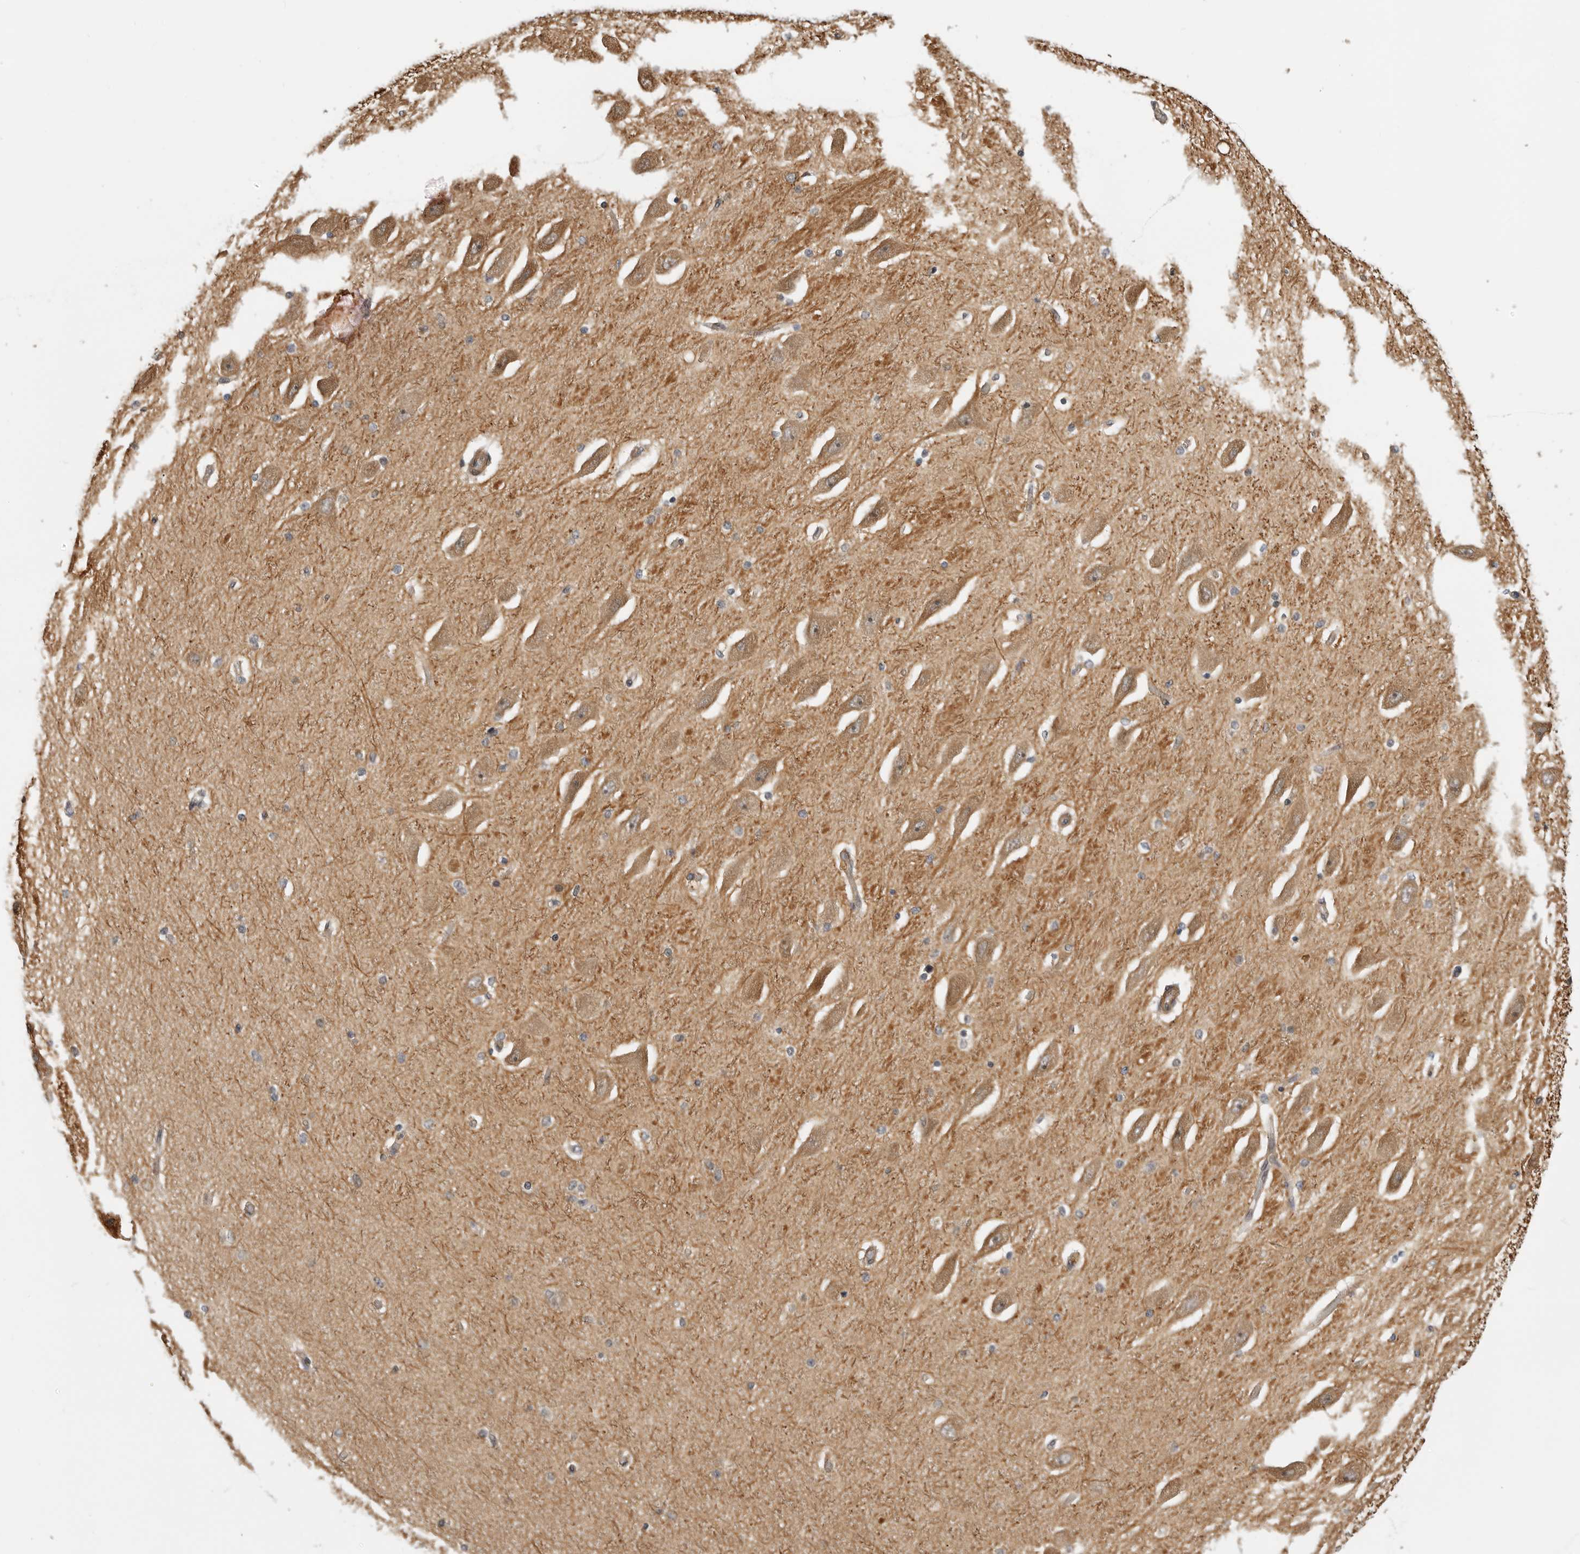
{"staining": {"intensity": "weak", "quantity": "25%-75%", "location": "cytoplasmic/membranous"}, "tissue": "hippocampus", "cell_type": "Glial cells", "image_type": "normal", "snomed": [{"axis": "morphology", "description": "Normal tissue, NOS"}, {"axis": "topography", "description": "Hippocampus"}], "caption": "The image displays staining of benign hippocampus, revealing weak cytoplasmic/membranous protein staining (brown color) within glial cells. Using DAB (brown) and hematoxylin (blue) stains, captured at high magnification using brightfield microscopy.", "gene": "CUEDC1", "patient": {"sex": "female", "age": 54}}